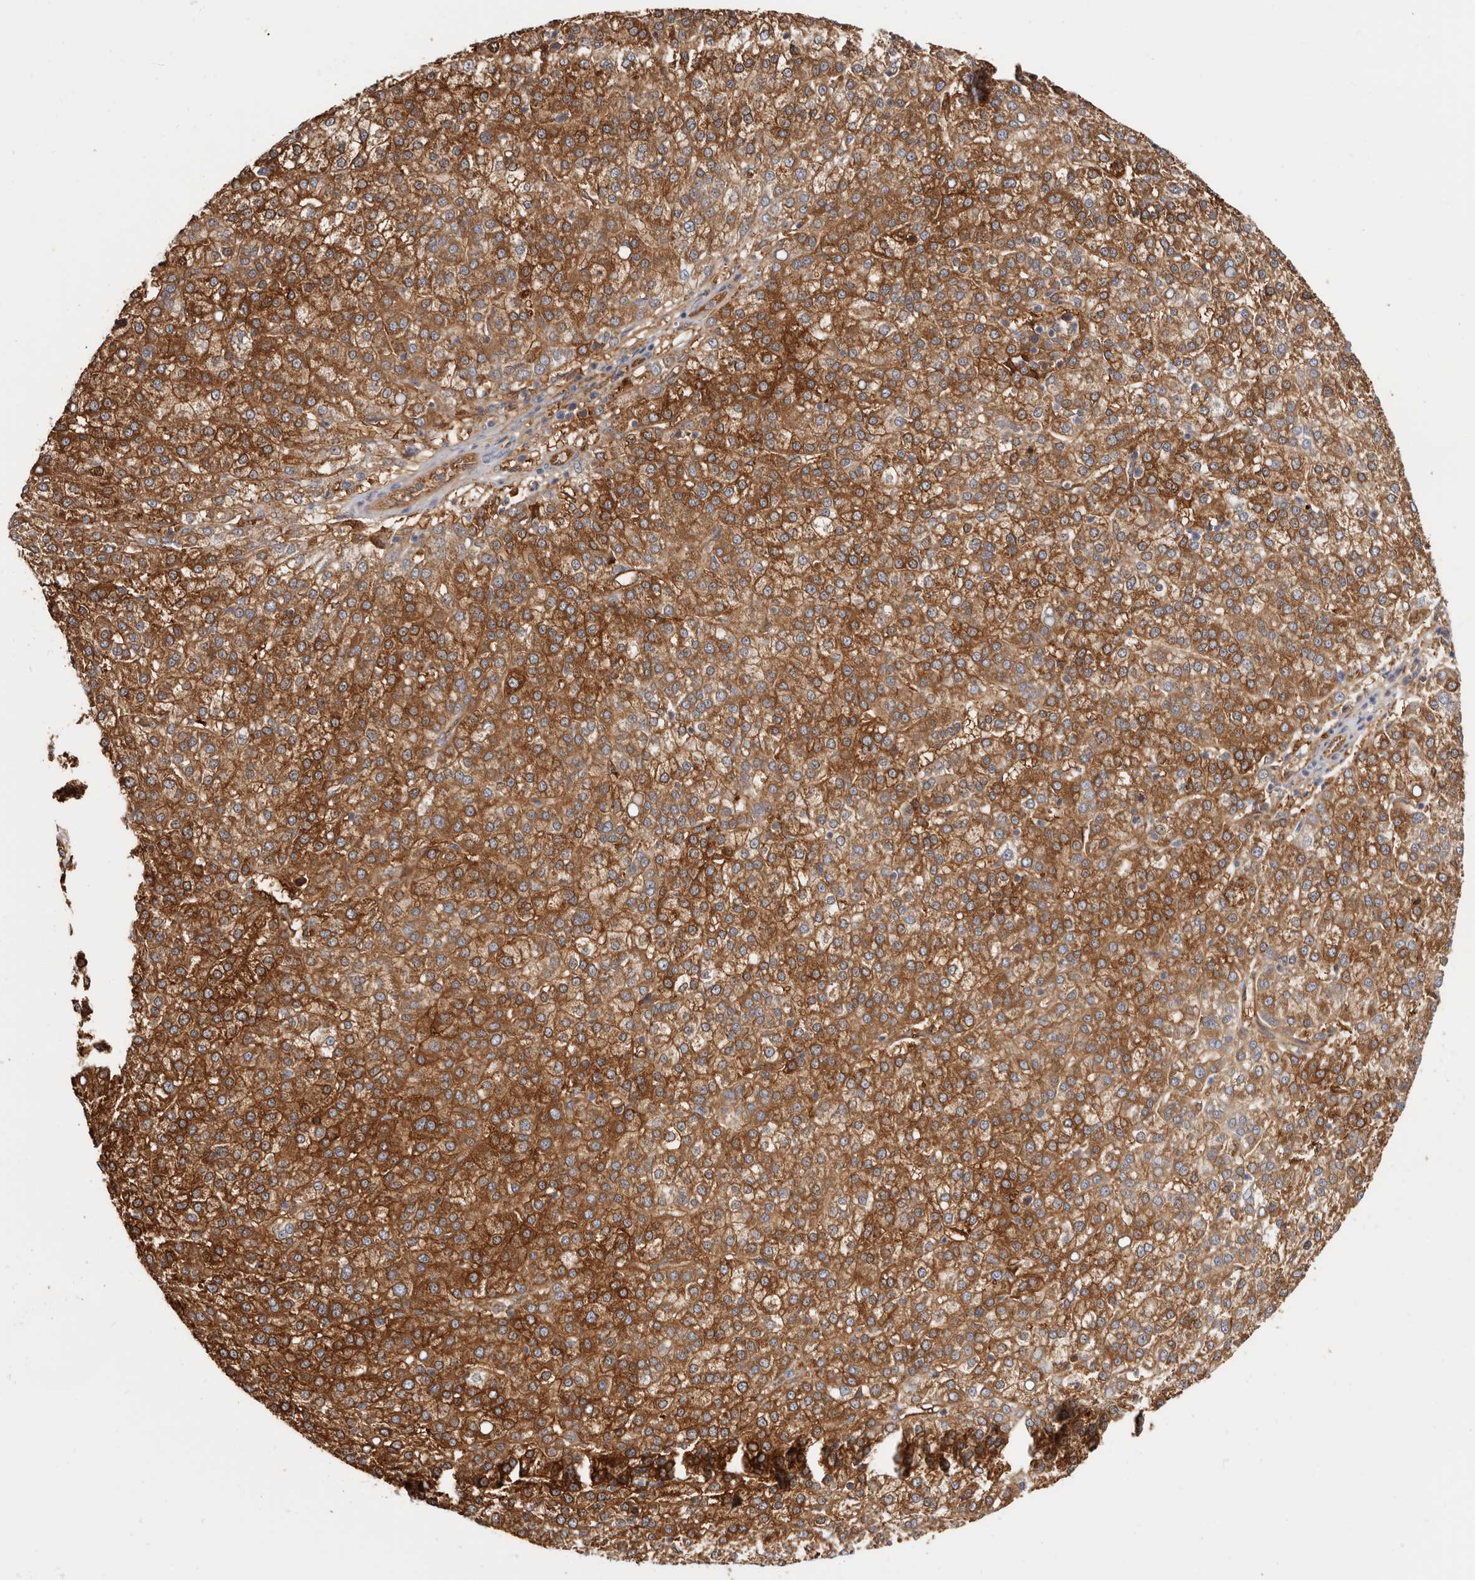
{"staining": {"intensity": "strong", "quantity": ">75%", "location": "cytoplasmic/membranous"}, "tissue": "liver cancer", "cell_type": "Tumor cells", "image_type": "cancer", "snomed": [{"axis": "morphology", "description": "Carcinoma, Hepatocellular, NOS"}, {"axis": "topography", "description": "Liver"}], "caption": "High-power microscopy captured an immunohistochemistry micrograph of liver hepatocellular carcinoma, revealing strong cytoplasmic/membranous staining in about >75% of tumor cells.", "gene": "LAP3", "patient": {"sex": "female", "age": 58}}